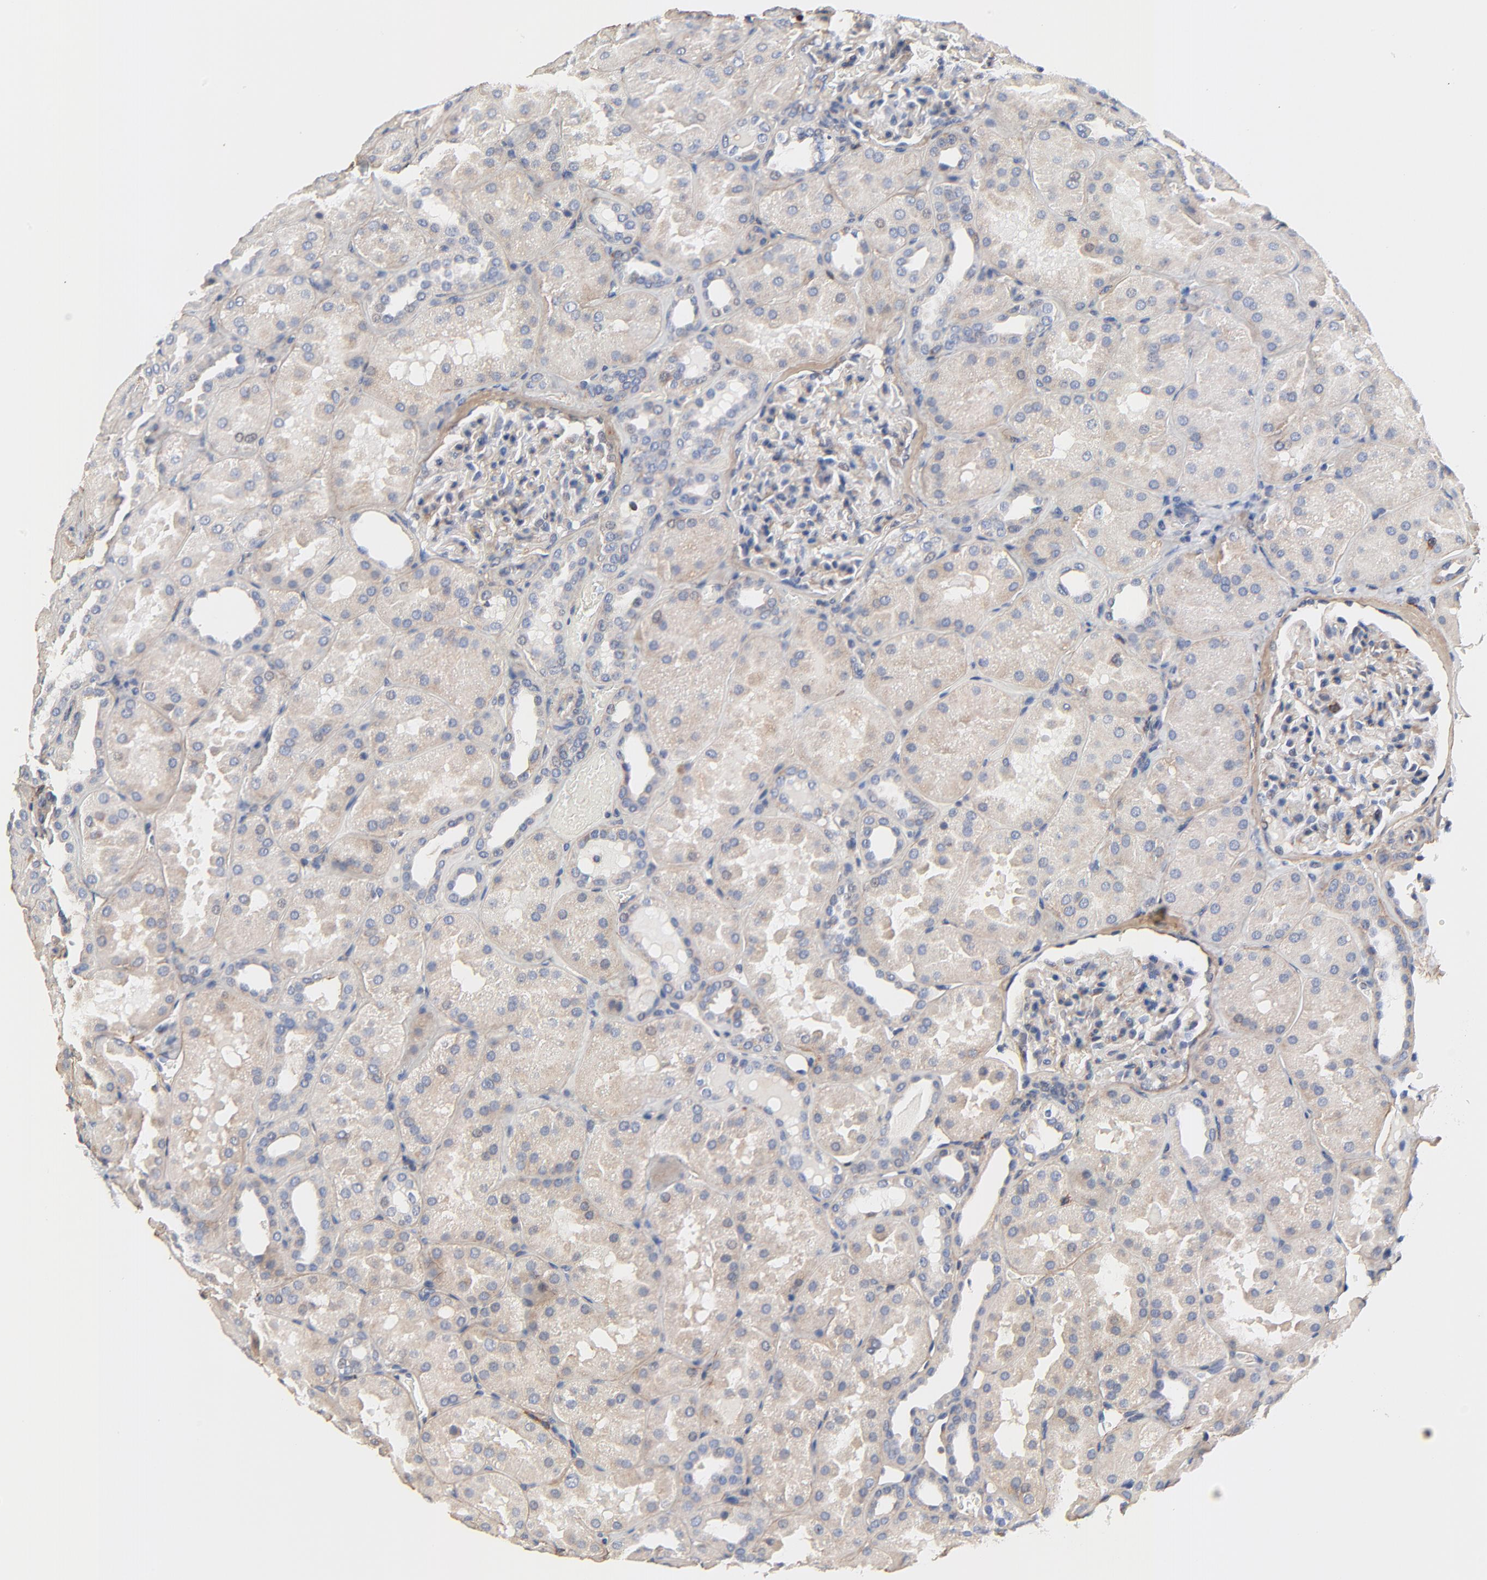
{"staining": {"intensity": "weak", "quantity": "25%-75%", "location": "cytoplasmic/membranous"}, "tissue": "kidney", "cell_type": "Cells in glomeruli", "image_type": "normal", "snomed": [{"axis": "morphology", "description": "Normal tissue, NOS"}, {"axis": "topography", "description": "Kidney"}], "caption": "Benign kidney was stained to show a protein in brown. There is low levels of weak cytoplasmic/membranous positivity in approximately 25%-75% of cells in glomeruli. The protein of interest is stained brown, and the nuclei are stained in blue (DAB (3,3'-diaminobenzidine) IHC with brightfield microscopy, high magnification).", "gene": "SKAP1", "patient": {"sex": "male", "age": 28}}